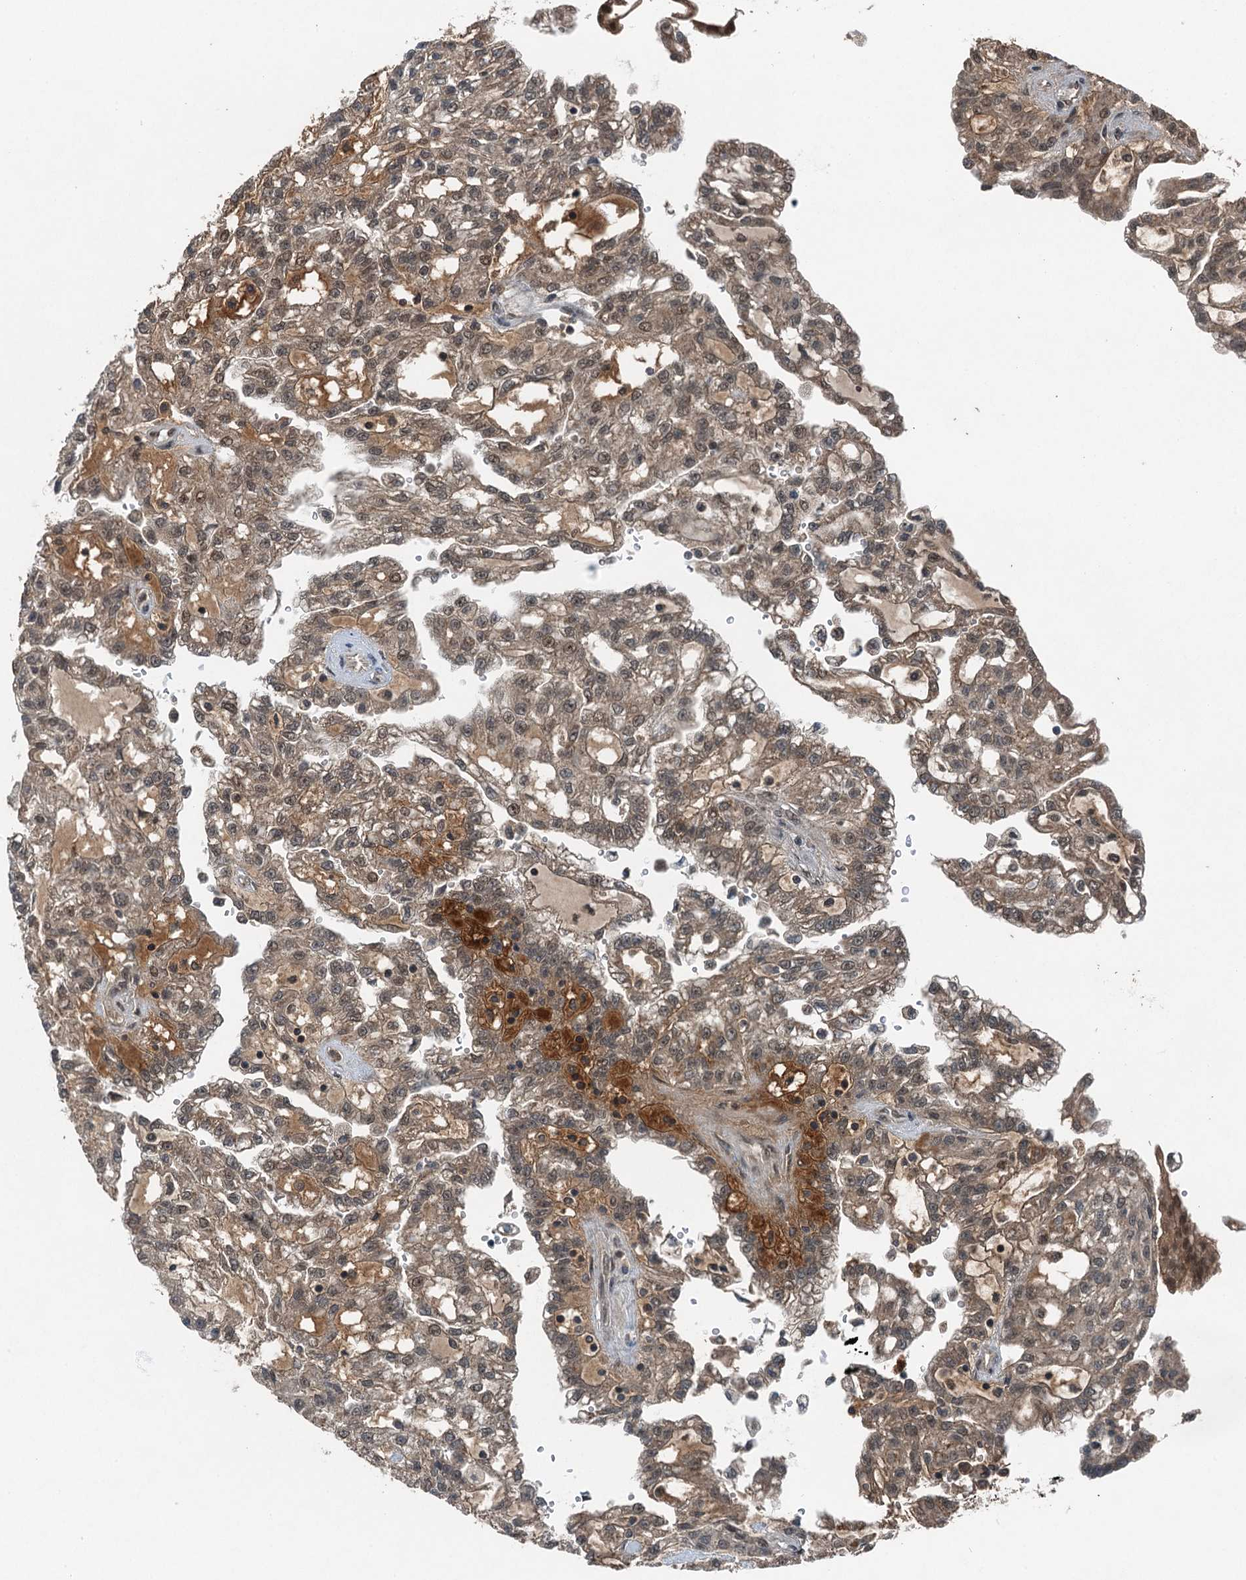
{"staining": {"intensity": "weak", "quantity": "25%-75%", "location": "cytoplasmic/membranous,nuclear"}, "tissue": "renal cancer", "cell_type": "Tumor cells", "image_type": "cancer", "snomed": [{"axis": "morphology", "description": "Adenocarcinoma, NOS"}, {"axis": "topography", "description": "Kidney"}], "caption": "Weak cytoplasmic/membranous and nuclear staining for a protein is present in approximately 25%-75% of tumor cells of renal cancer using immunohistochemistry.", "gene": "UBXN6", "patient": {"sex": "male", "age": 63}}